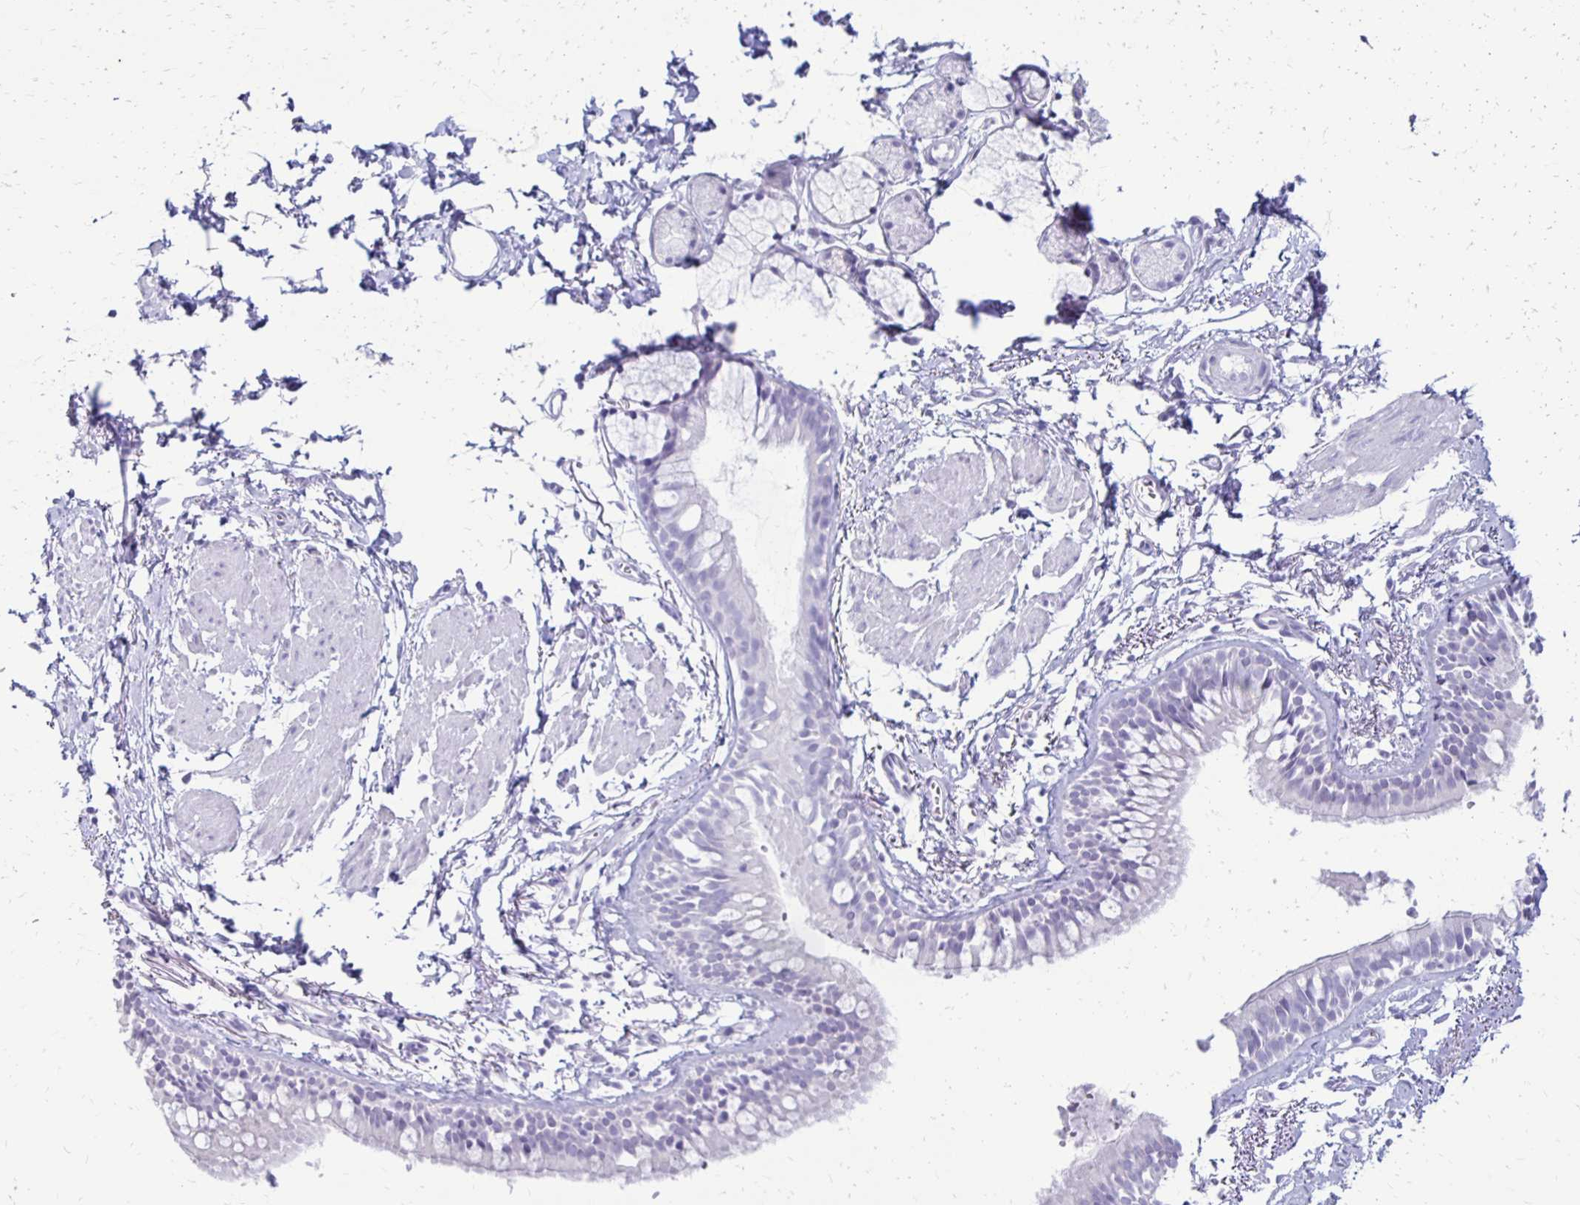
{"staining": {"intensity": "negative", "quantity": "none", "location": "none"}, "tissue": "bronchus", "cell_type": "Respiratory epithelial cells", "image_type": "normal", "snomed": [{"axis": "morphology", "description": "Normal tissue, NOS"}, {"axis": "topography", "description": "Cartilage tissue"}, {"axis": "topography", "description": "Bronchus"}, {"axis": "topography", "description": "Peripheral nerve tissue"}], "caption": "IHC of benign bronchus demonstrates no expression in respiratory epithelial cells.", "gene": "RYR1", "patient": {"sex": "female", "age": 59}}